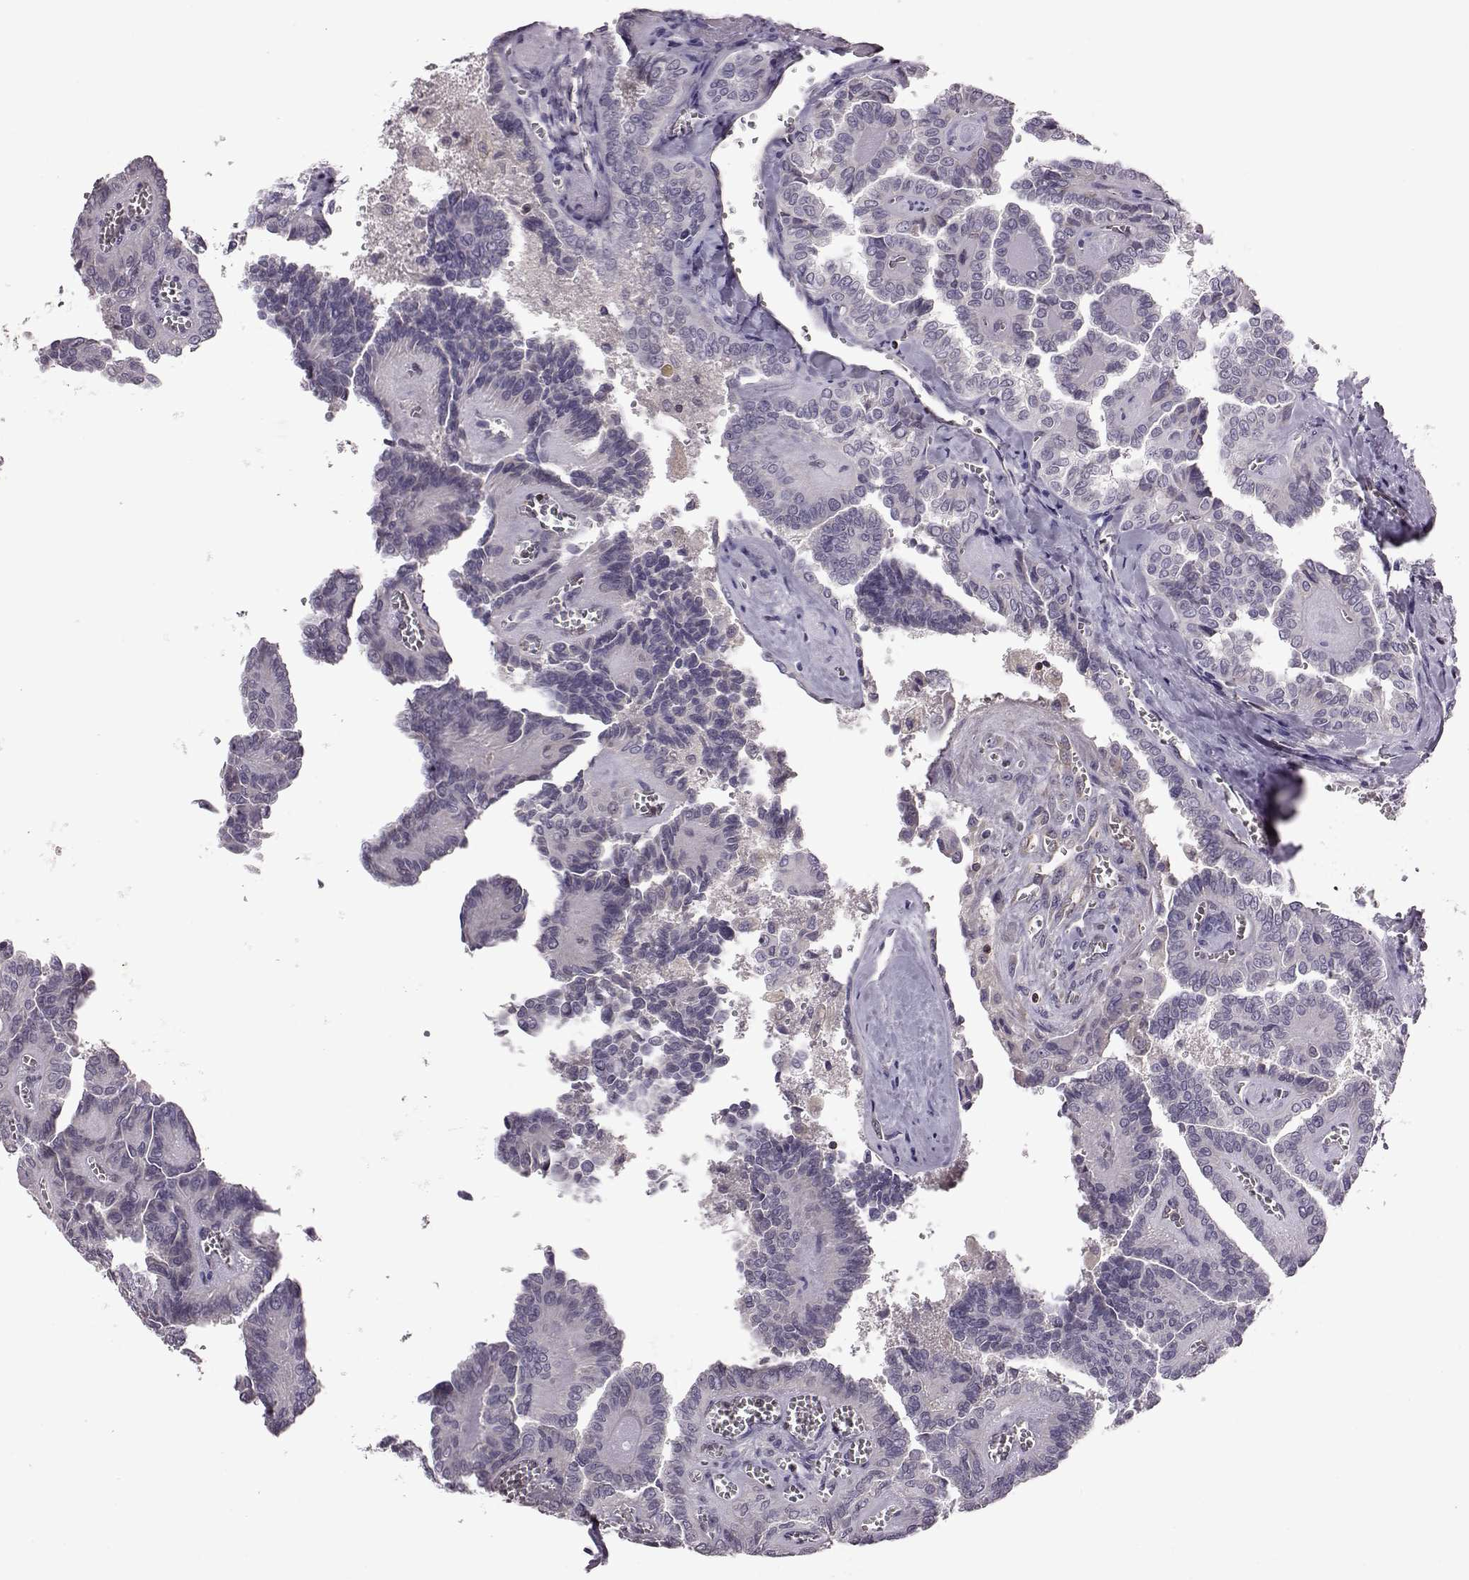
{"staining": {"intensity": "negative", "quantity": "none", "location": "none"}, "tissue": "thyroid cancer", "cell_type": "Tumor cells", "image_type": "cancer", "snomed": [{"axis": "morphology", "description": "Papillary adenocarcinoma, NOS"}, {"axis": "topography", "description": "Thyroid gland"}], "caption": "High power microscopy micrograph of an IHC histopathology image of papillary adenocarcinoma (thyroid), revealing no significant expression in tumor cells.", "gene": "CDC42SE1", "patient": {"sex": "female", "age": 41}}